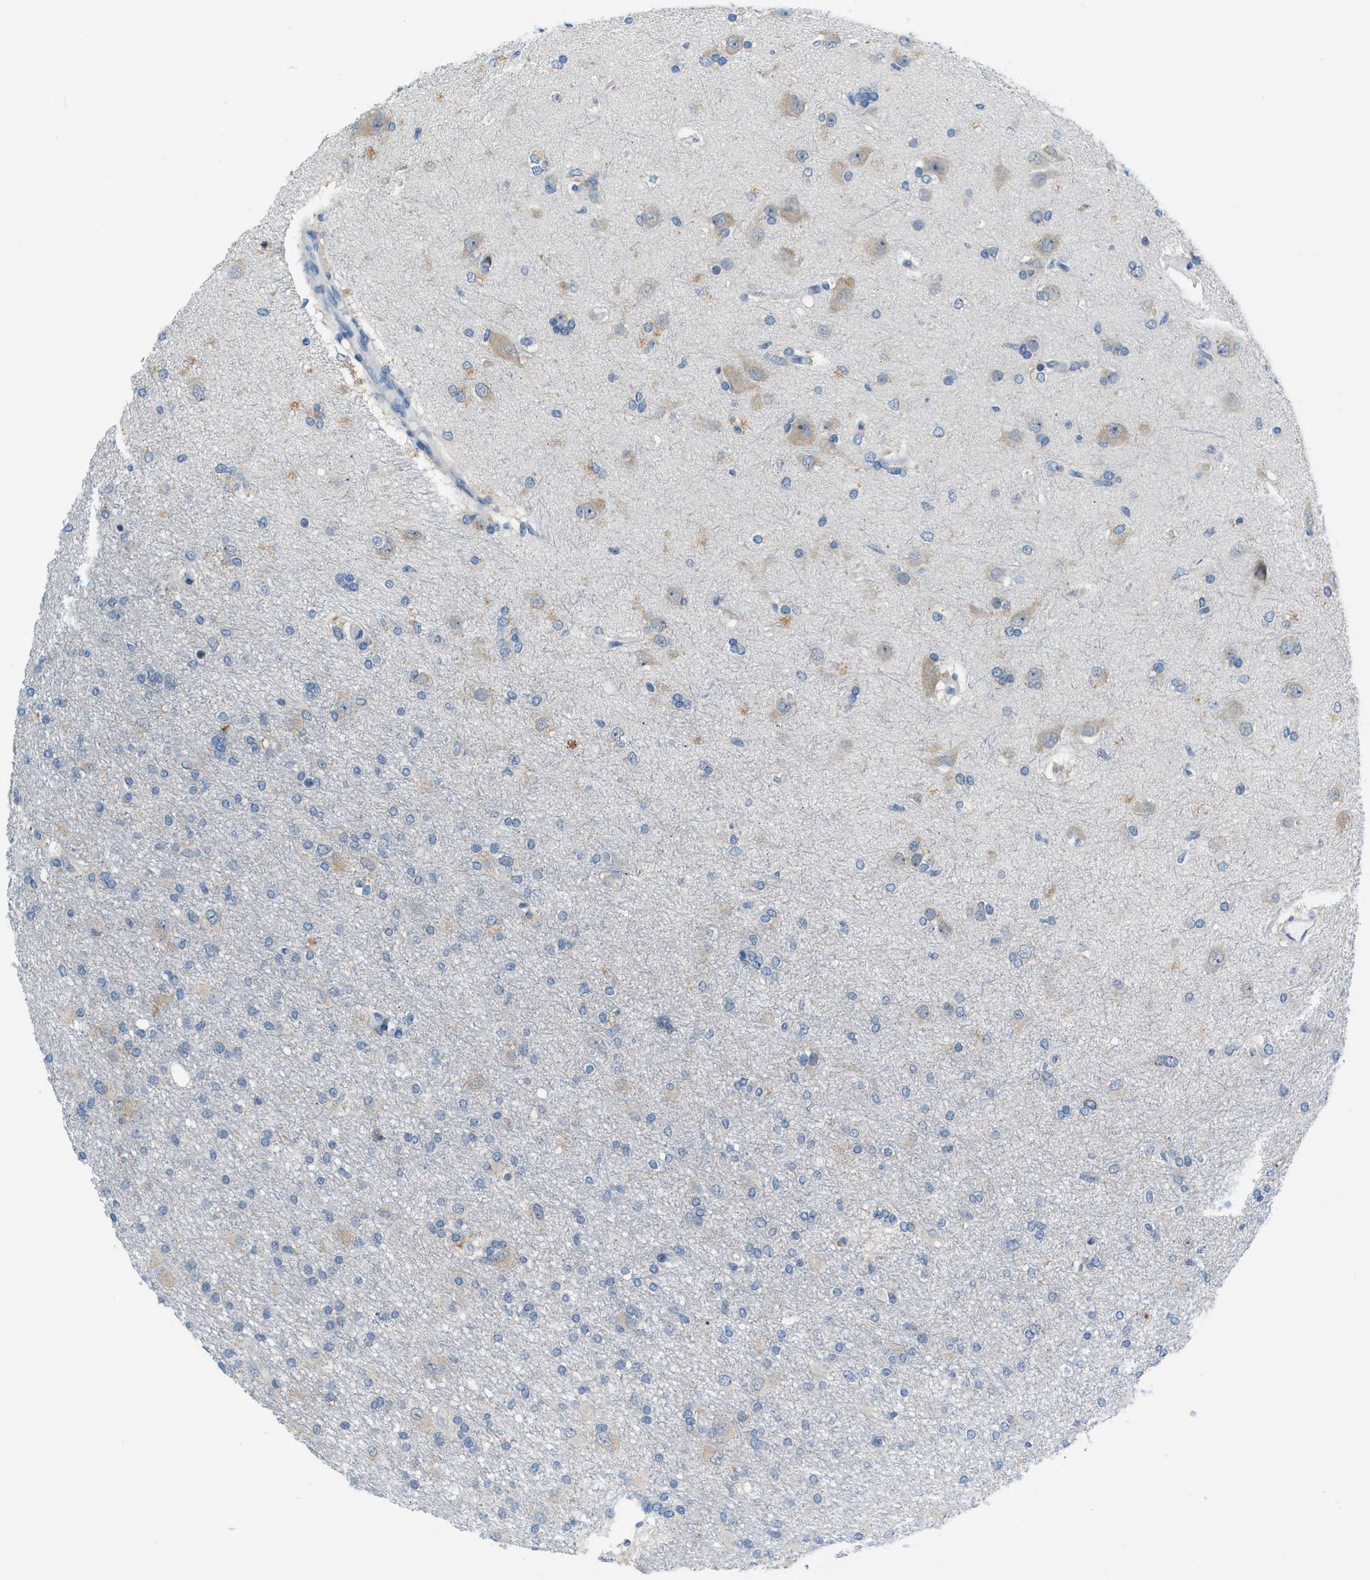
{"staining": {"intensity": "negative", "quantity": "none", "location": "none"}, "tissue": "glioma", "cell_type": "Tumor cells", "image_type": "cancer", "snomed": [{"axis": "morphology", "description": "Glioma, malignant, High grade"}, {"axis": "topography", "description": "Brain"}], "caption": "This is an IHC histopathology image of malignant glioma (high-grade). There is no staining in tumor cells.", "gene": "PHRF1", "patient": {"sex": "female", "age": 59}}